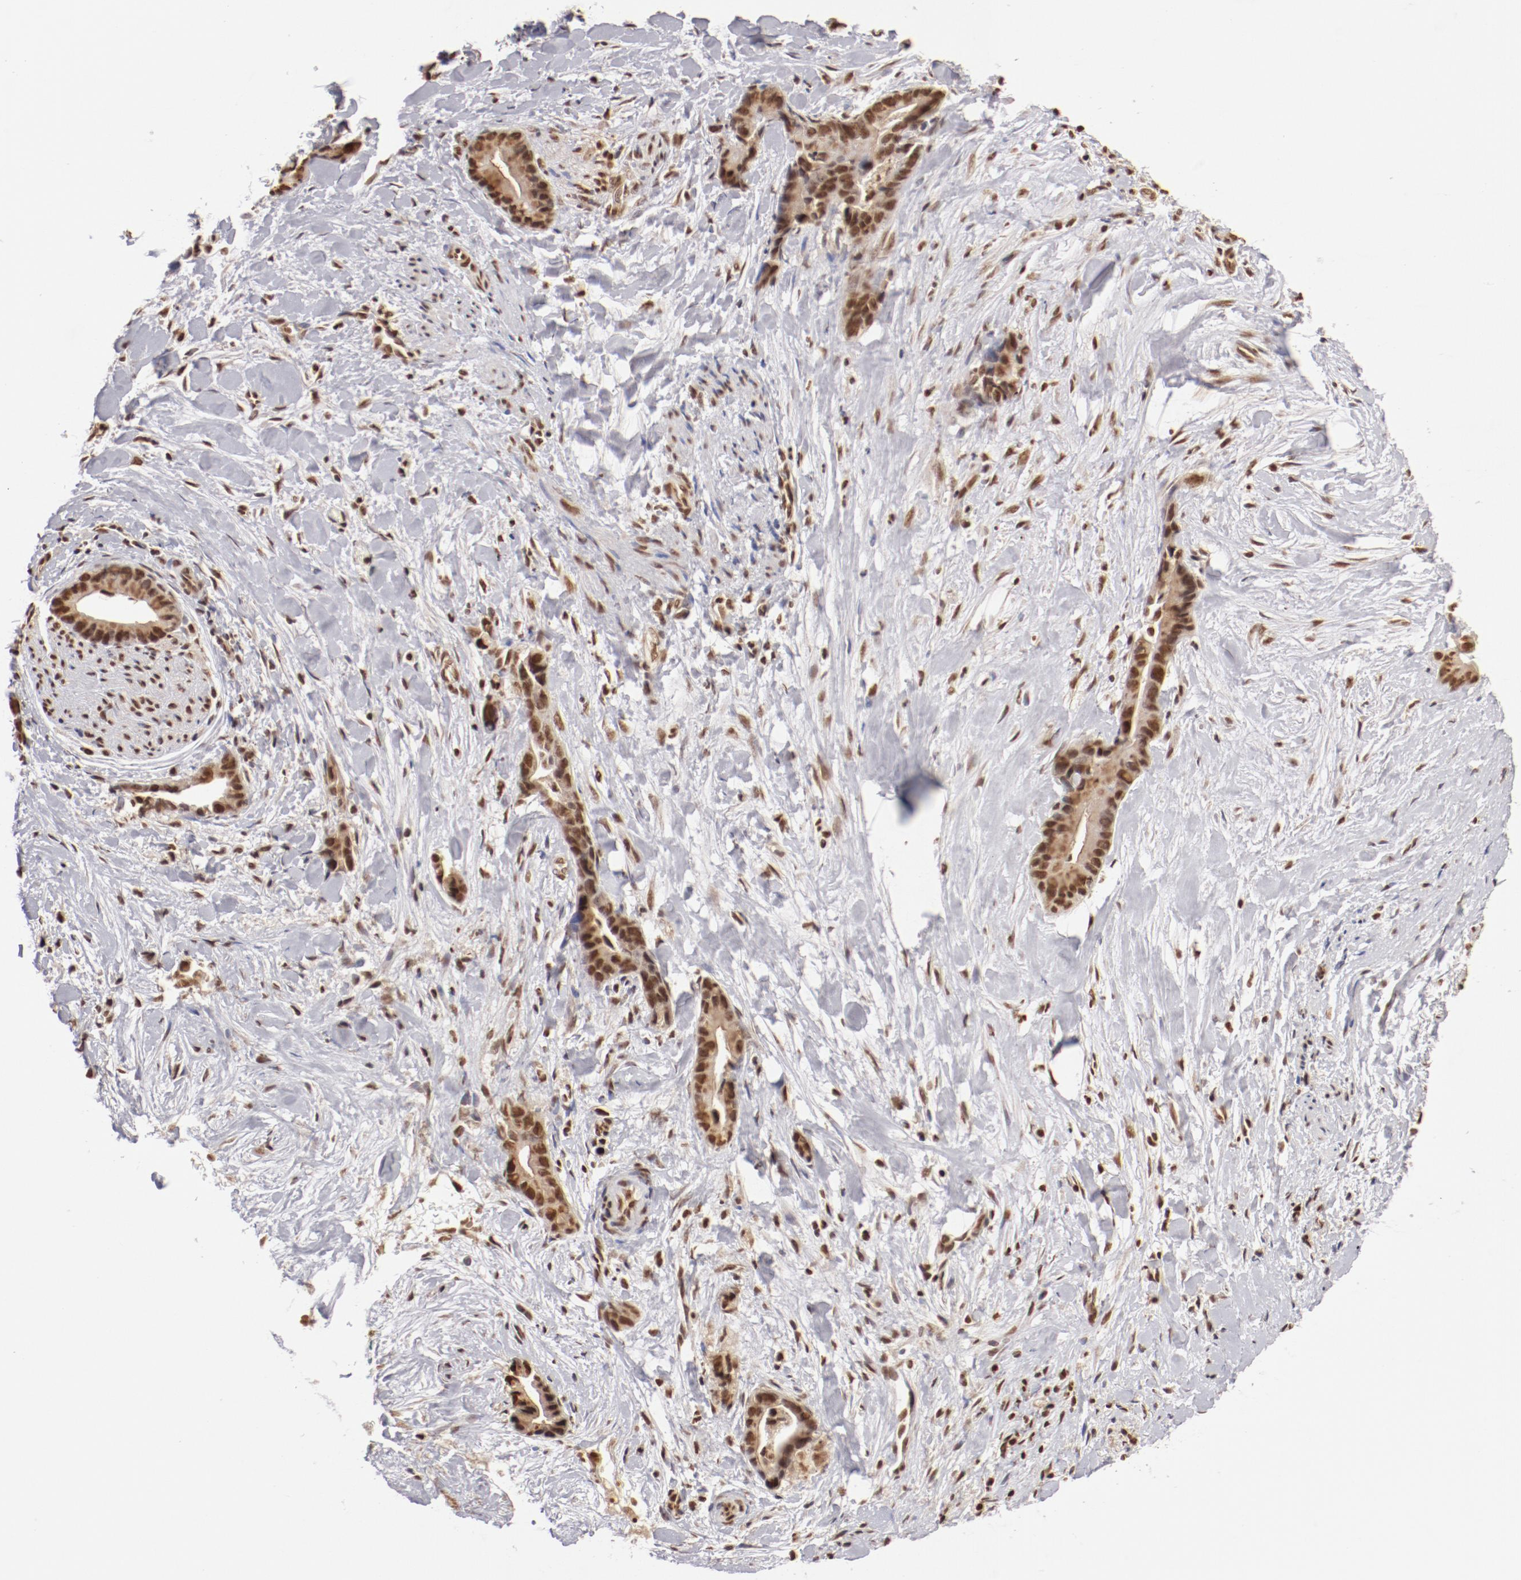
{"staining": {"intensity": "moderate", "quantity": ">75%", "location": "nuclear"}, "tissue": "liver cancer", "cell_type": "Tumor cells", "image_type": "cancer", "snomed": [{"axis": "morphology", "description": "Cholangiocarcinoma"}, {"axis": "topography", "description": "Liver"}], "caption": "This histopathology image exhibits liver cholangiocarcinoma stained with immunohistochemistry (IHC) to label a protein in brown. The nuclear of tumor cells show moderate positivity for the protein. Nuclei are counter-stained blue.", "gene": "ABL2", "patient": {"sex": "female", "age": 55}}